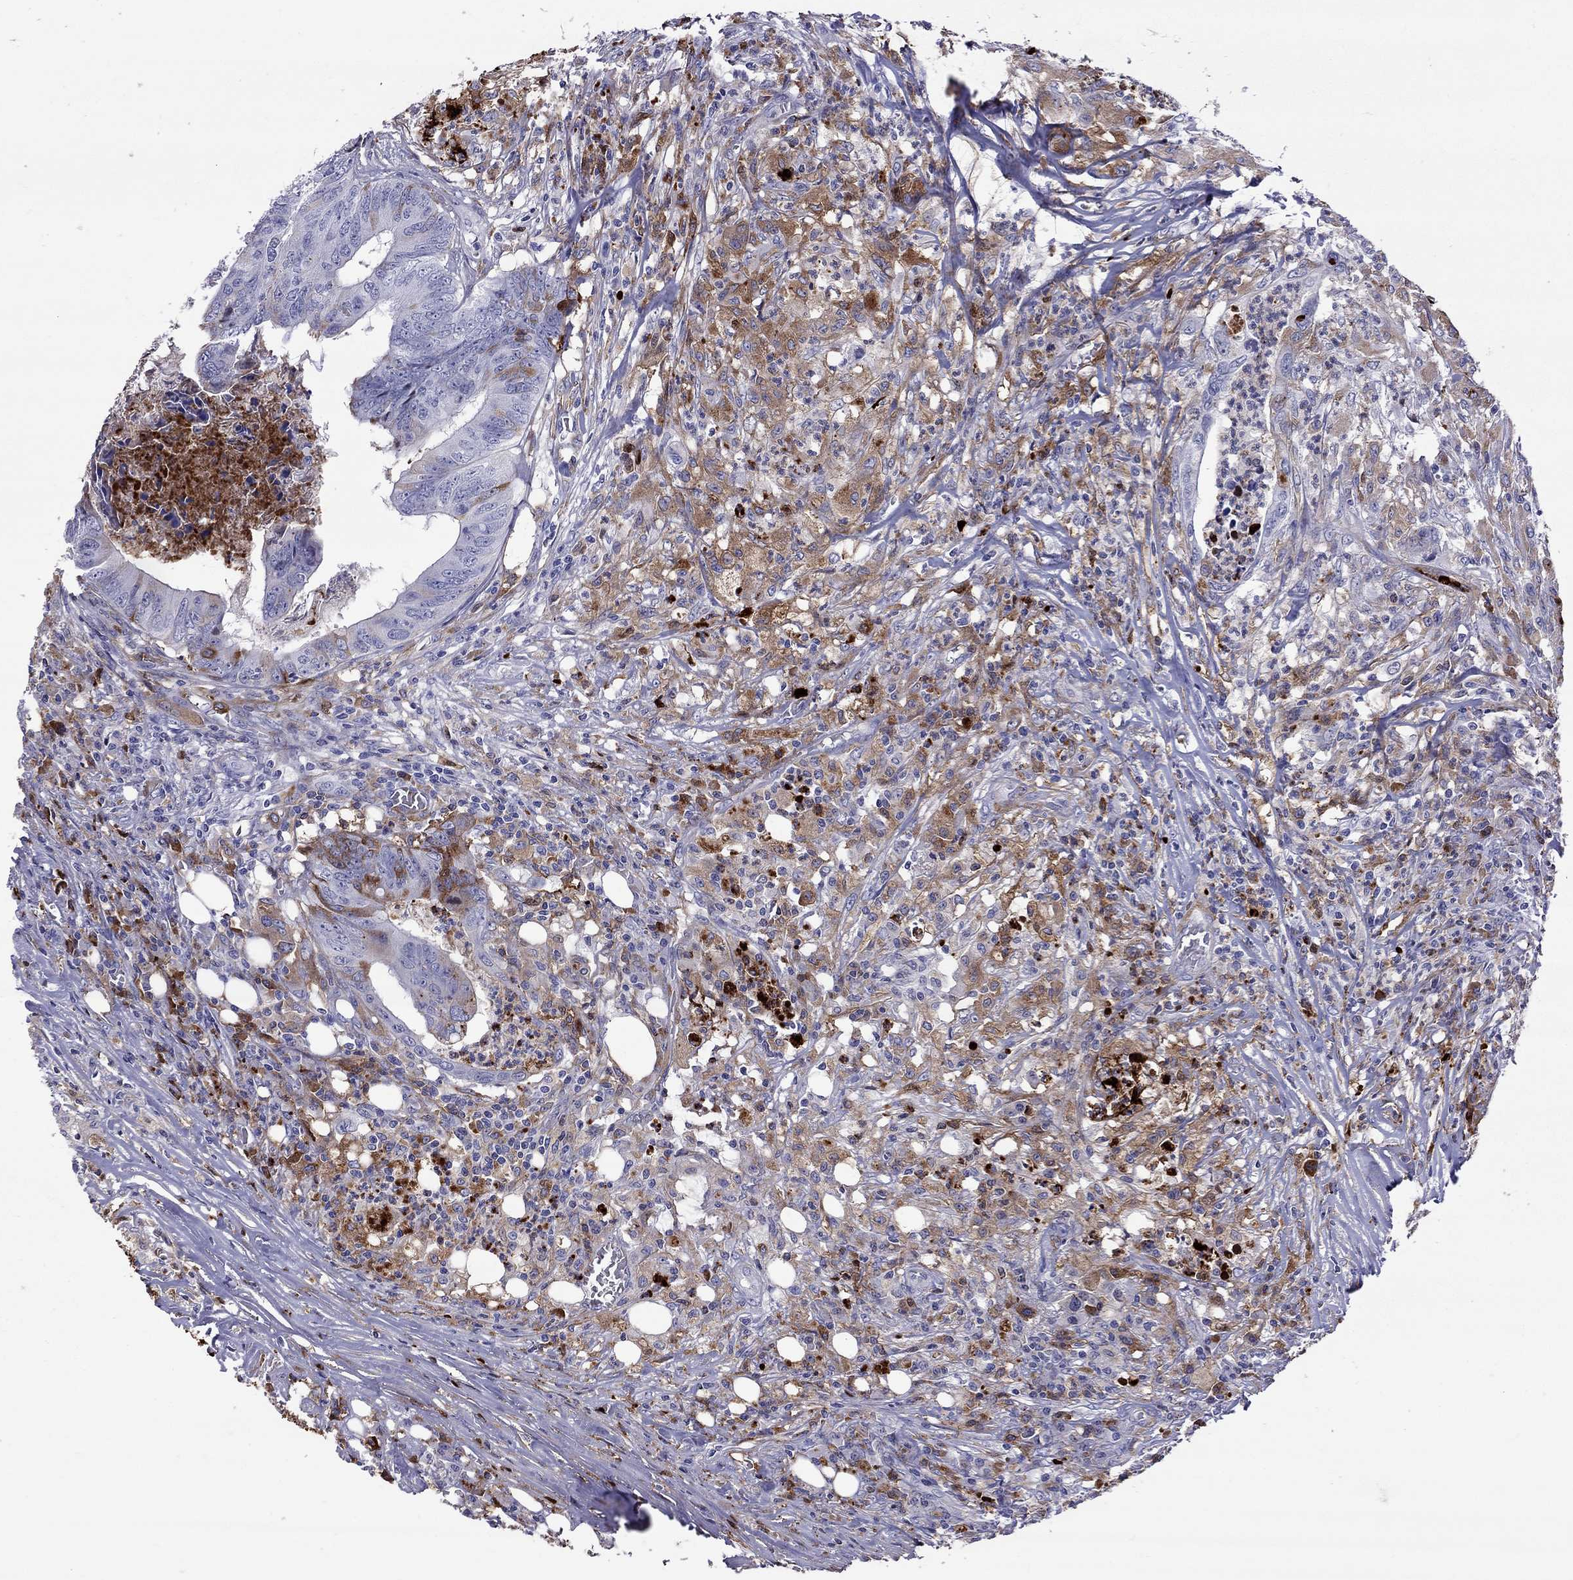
{"staining": {"intensity": "moderate", "quantity": "<25%", "location": "cytoplasmic/membranous"}, "tissue": "colorectal cancer", "cell_type": "Tumor cells", "image_type": "cancer", "snomed": [{"axis": "morphology", "description": "Adenocarcinoma, NOS"}, {"axis": "topography", "description": "Colon"}], "caption": "Immunohistochemical staining of colorectal cancer (adenocarcinoma) exhibits moderate cytoplasmic/membranous protein positivity in about <25% of tumor cells. (IHC, brightfield microscopy, high magnification).", "gene": "SERPINA3", "patient": {"sex": "male", "age": 84}}